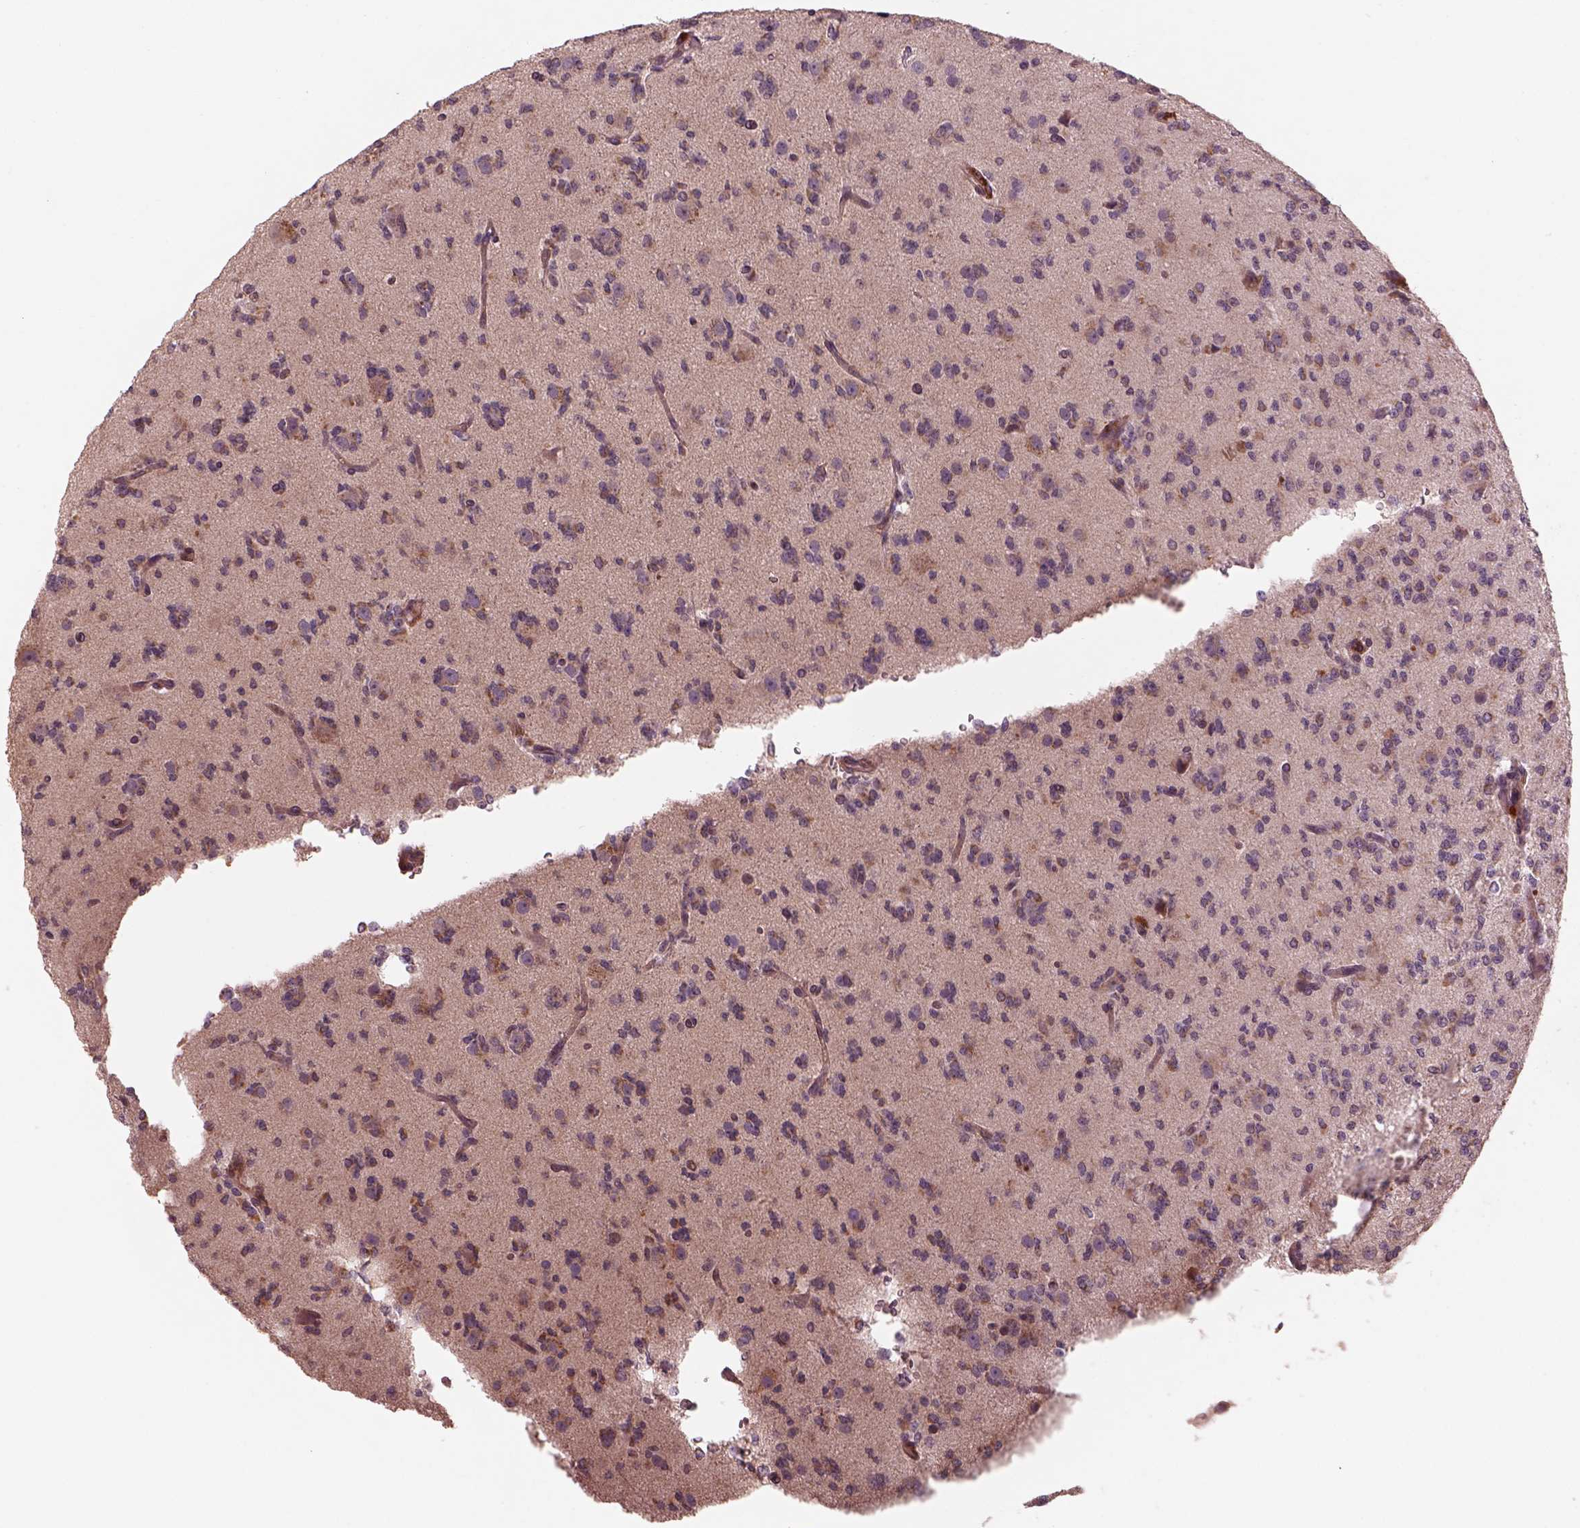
{"staining": {"intensity": "weak", "quantity": "<25%", "location": "cytoplasmic/membranous"}, "tissue": "glioma", "cell_type": "Tumor cells", "image_type": "cancer", "snomed": [{"axis": "morphology", "description": "Glioma, malignant, Low grade"}, {"axis": "topography", "description": "Brain"}], "caption": "An immunohistochemistry (IHC) micrograph of low-grade glioma (malignant) is shown. There is no staining in tumor cells of low-grade glioma (malignant).", "gene": "SLC25A46", "patient": {"sex": "male", "age": 27}}